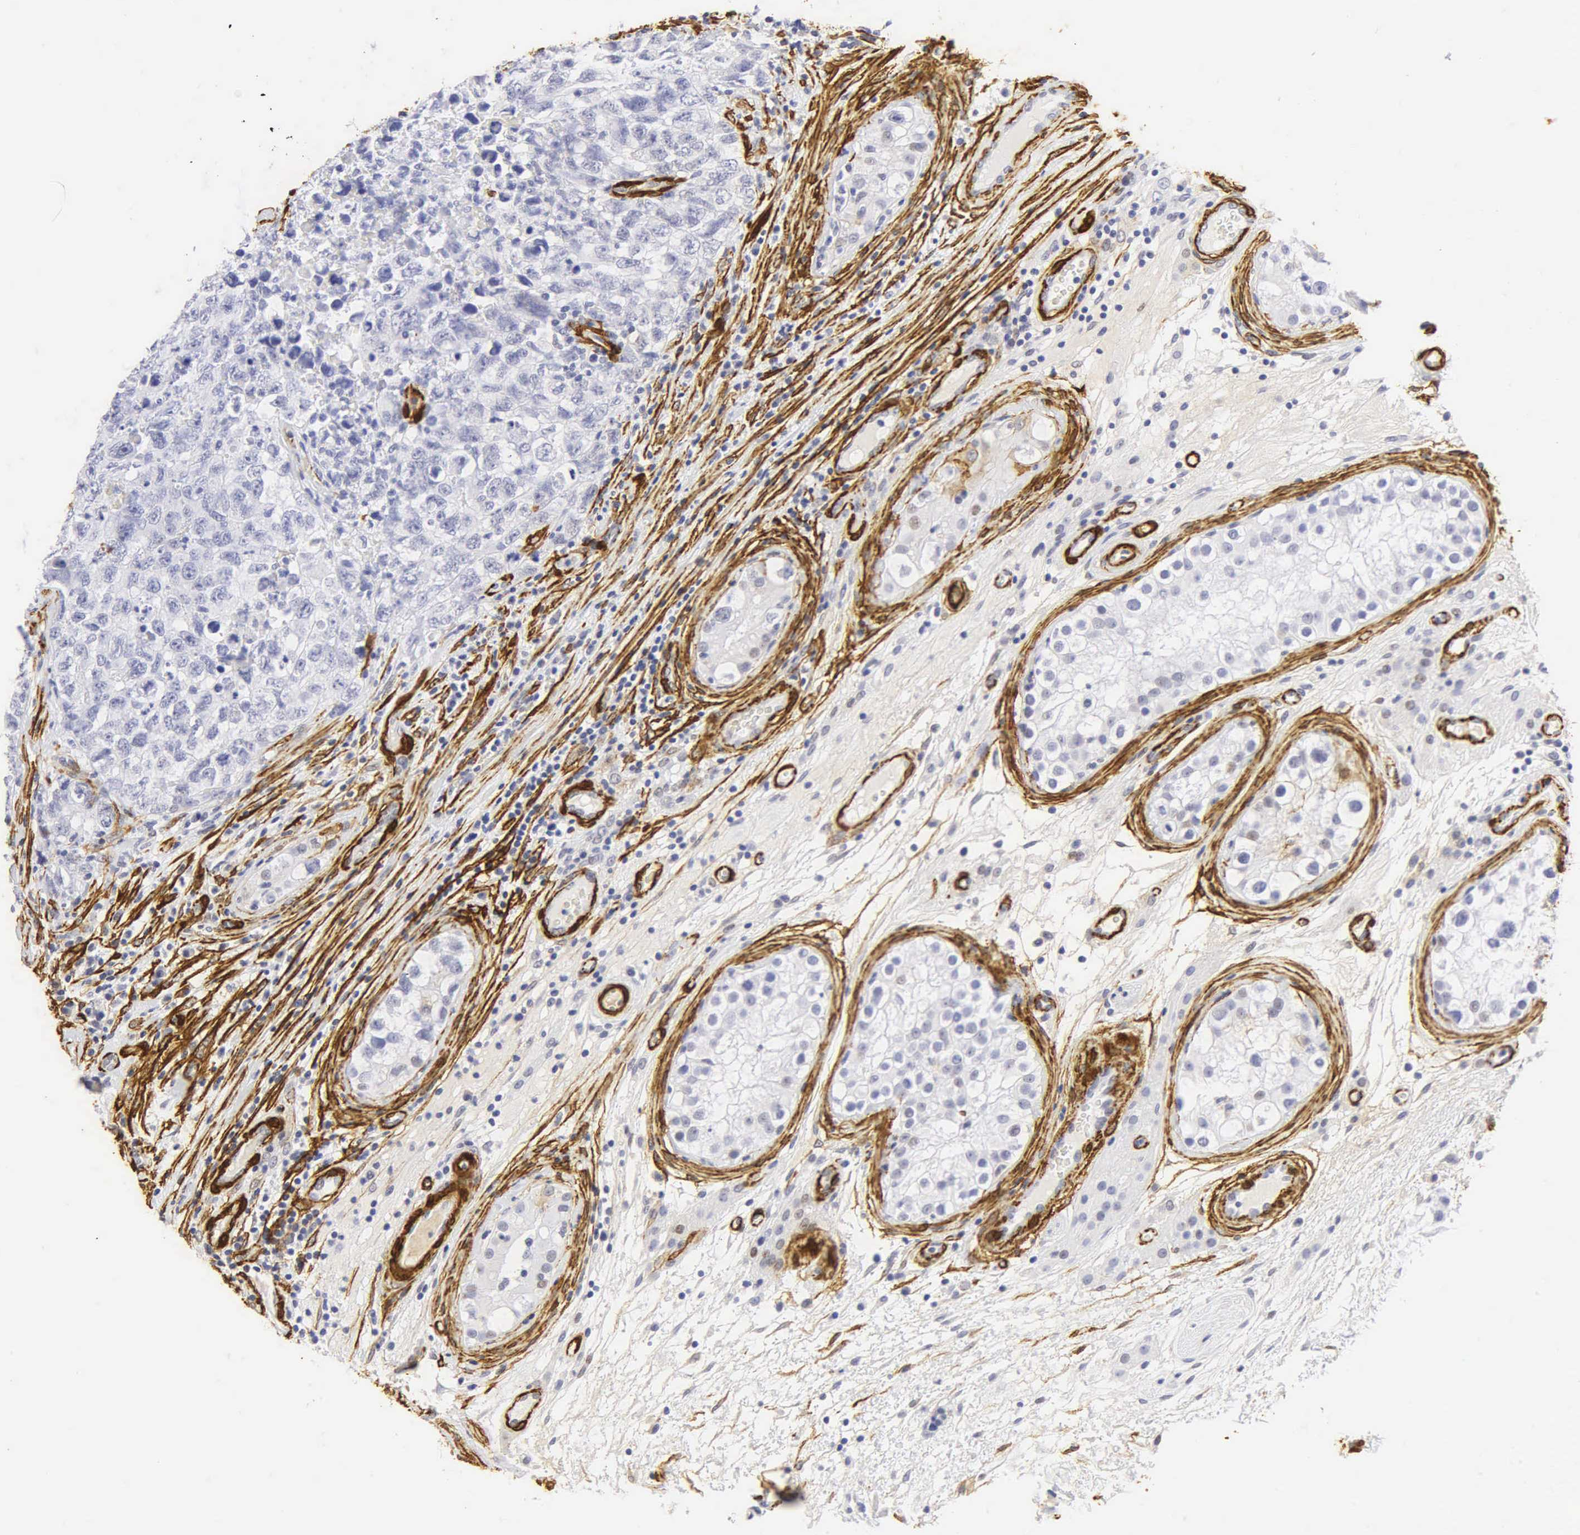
{"staining": {"intensity": "negative", "quantity": "none", "location": "none"}, "tissue": "testis cancer", "cell_type": "Tumor cells", "image_type": "cancer", "snomed": [{"axis": "morphology", "description": "Carcinoma, Embryonal, NOS"}, {"axis": "topography", "description": "Testis"}], "caption": "High magnification brightfield microscopy of testis cancer stained with DAB (brown) and counterstained with hematoxylin (blue): tumor cells show no significant positivity. (DAB (3,3'-diaminobenzidine) immunohistochemistry (IHC), high magnification).", "gene": "ACTA2", "patient": {"sex": "male", "age": 31}}